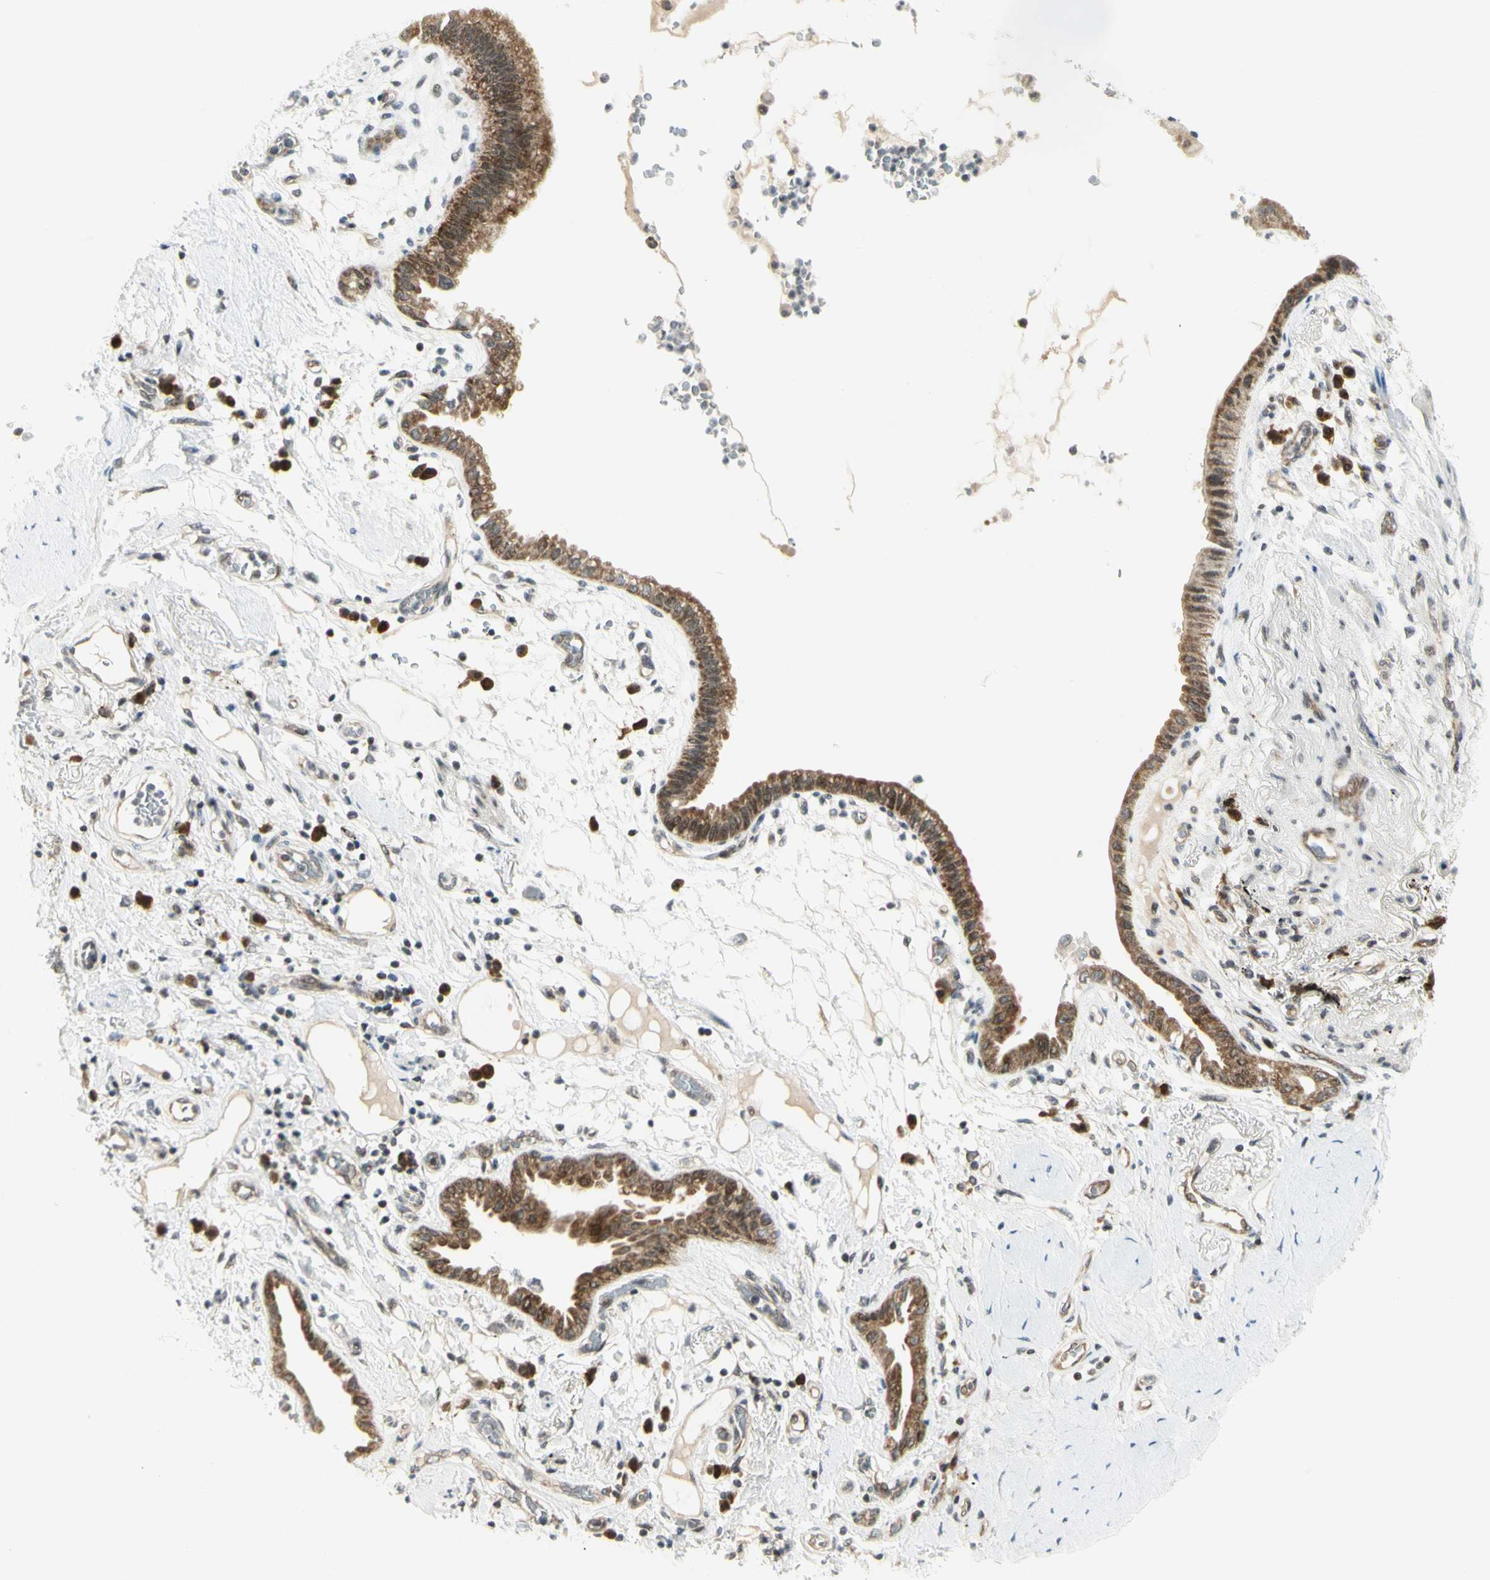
{"staining": {"intensity": "moderate", "quantity": "25%-75%", "location": "cytoplasmic/membranous,nuclear"}, "tissue": "lung cancer", "cell_type": "Tumor cells", "image_type": "cancer", "snomed": [{"axis": "morphology", "description": "Adenocarcinoma, NOS"}, {"axis": "topography", "description": "Lung"}], "caption": "Adenocarcinoma (lung) stained with IHC shows moderate cytoplasmic/membranous and nuclear expression in about 25%-75% of tumor cells.", "gene": "TPT1", "patient": {"sex": "female", "age": 70}}